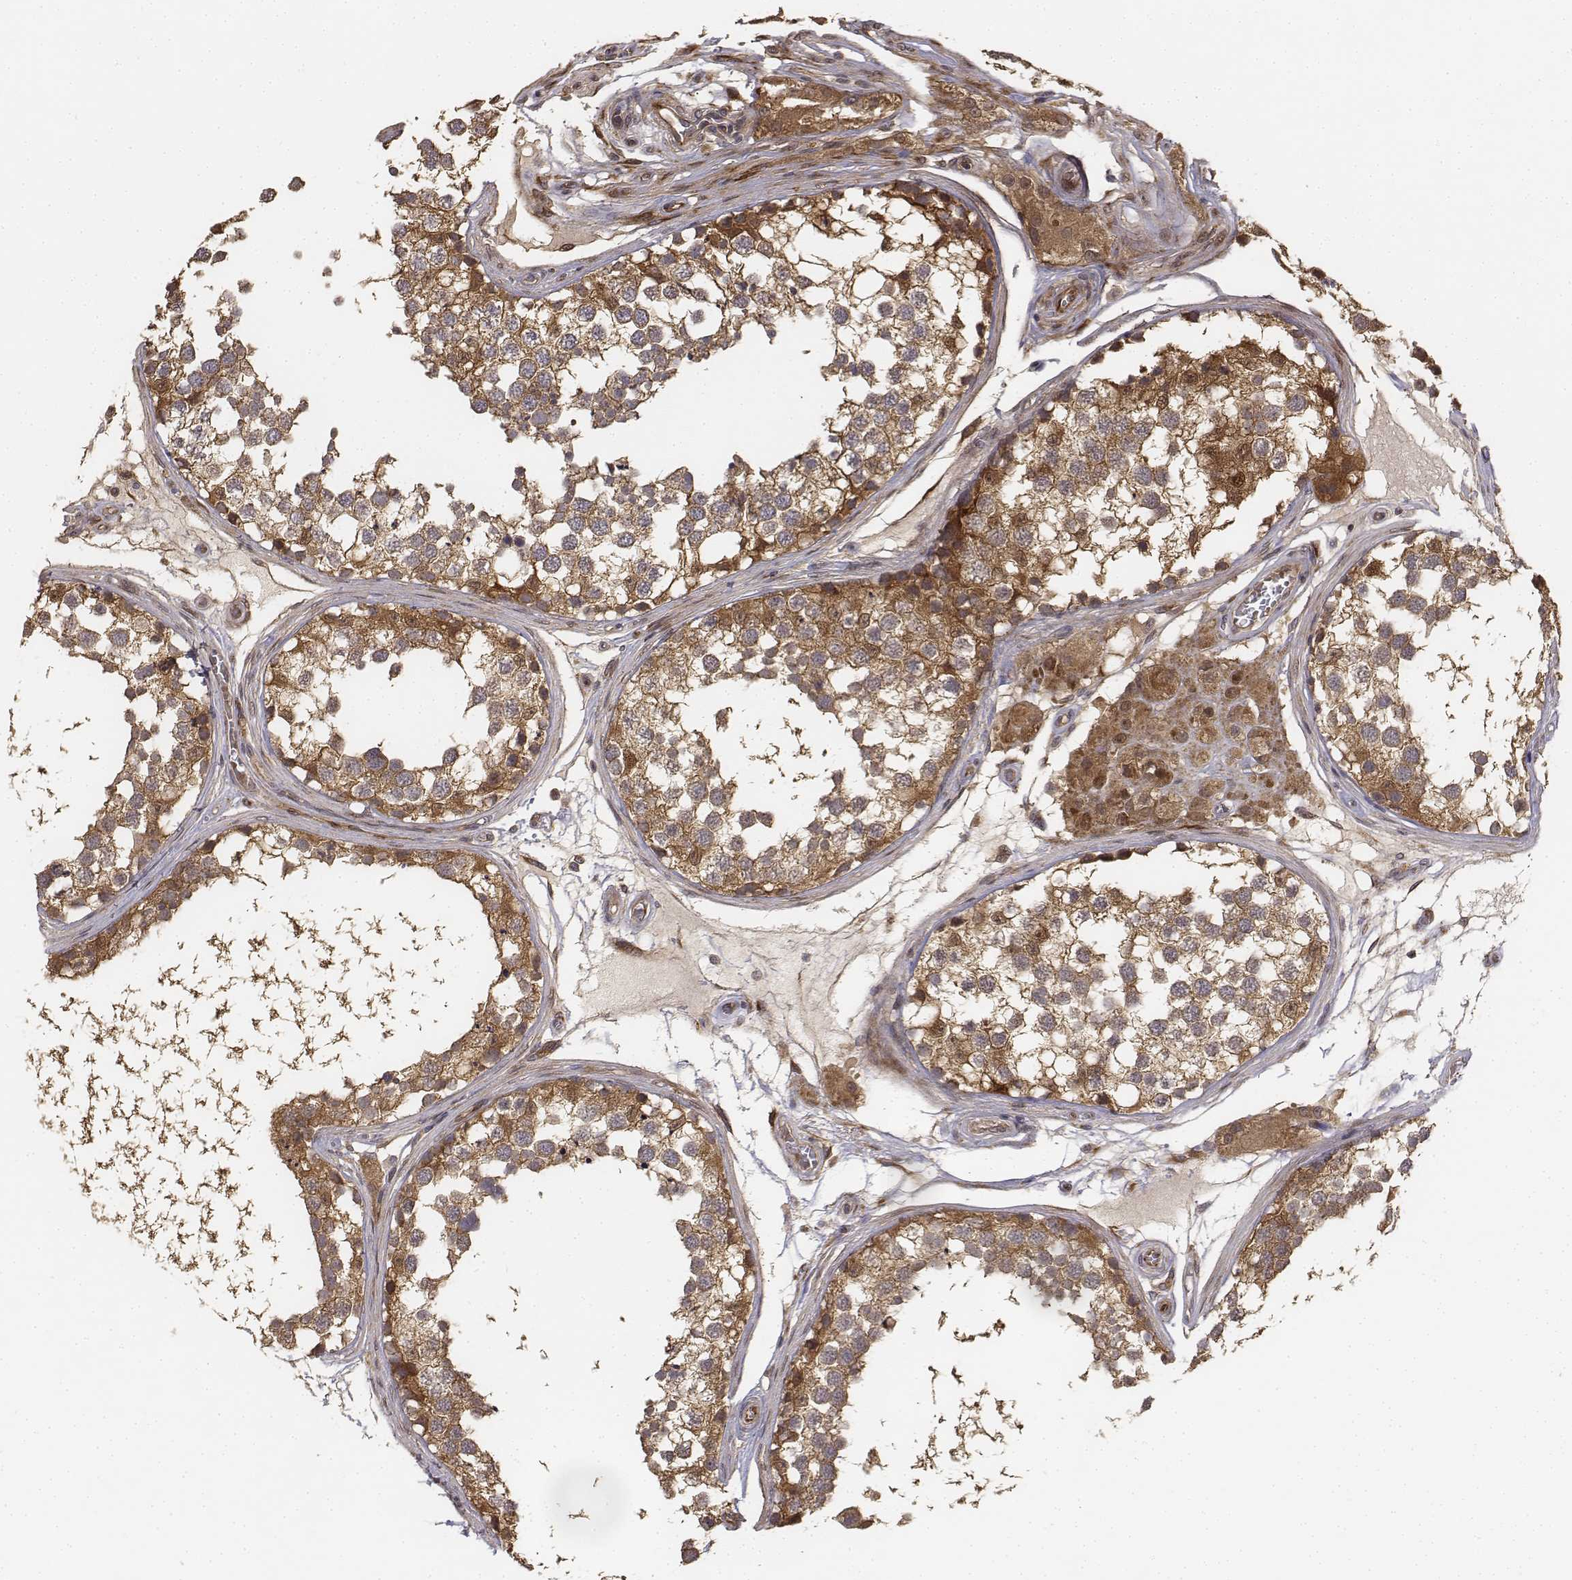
{"staining": {"intensity": "moderate", "quantity": ">75%", "location": "cytoplasmic/membranous"}, "tissue": "testis", "cell_type": "Cells in seminiferous ducts", "image_type": "normal", "snomed": [{"axis": "morphology", "description": "Normal tissue, NOS"}, {"axis": "morphology", "description": "Seminoma, NOS"}, {"axis": "topography", "description": "Testis"}], "caption": "Protein staining of normal testis reveals moderate cytoplasmic/membranous positivity in about >75% of cells in seminiferous ducts.", "gene": "FBXO21", "patient": {"sex": "male", "age": 65}}